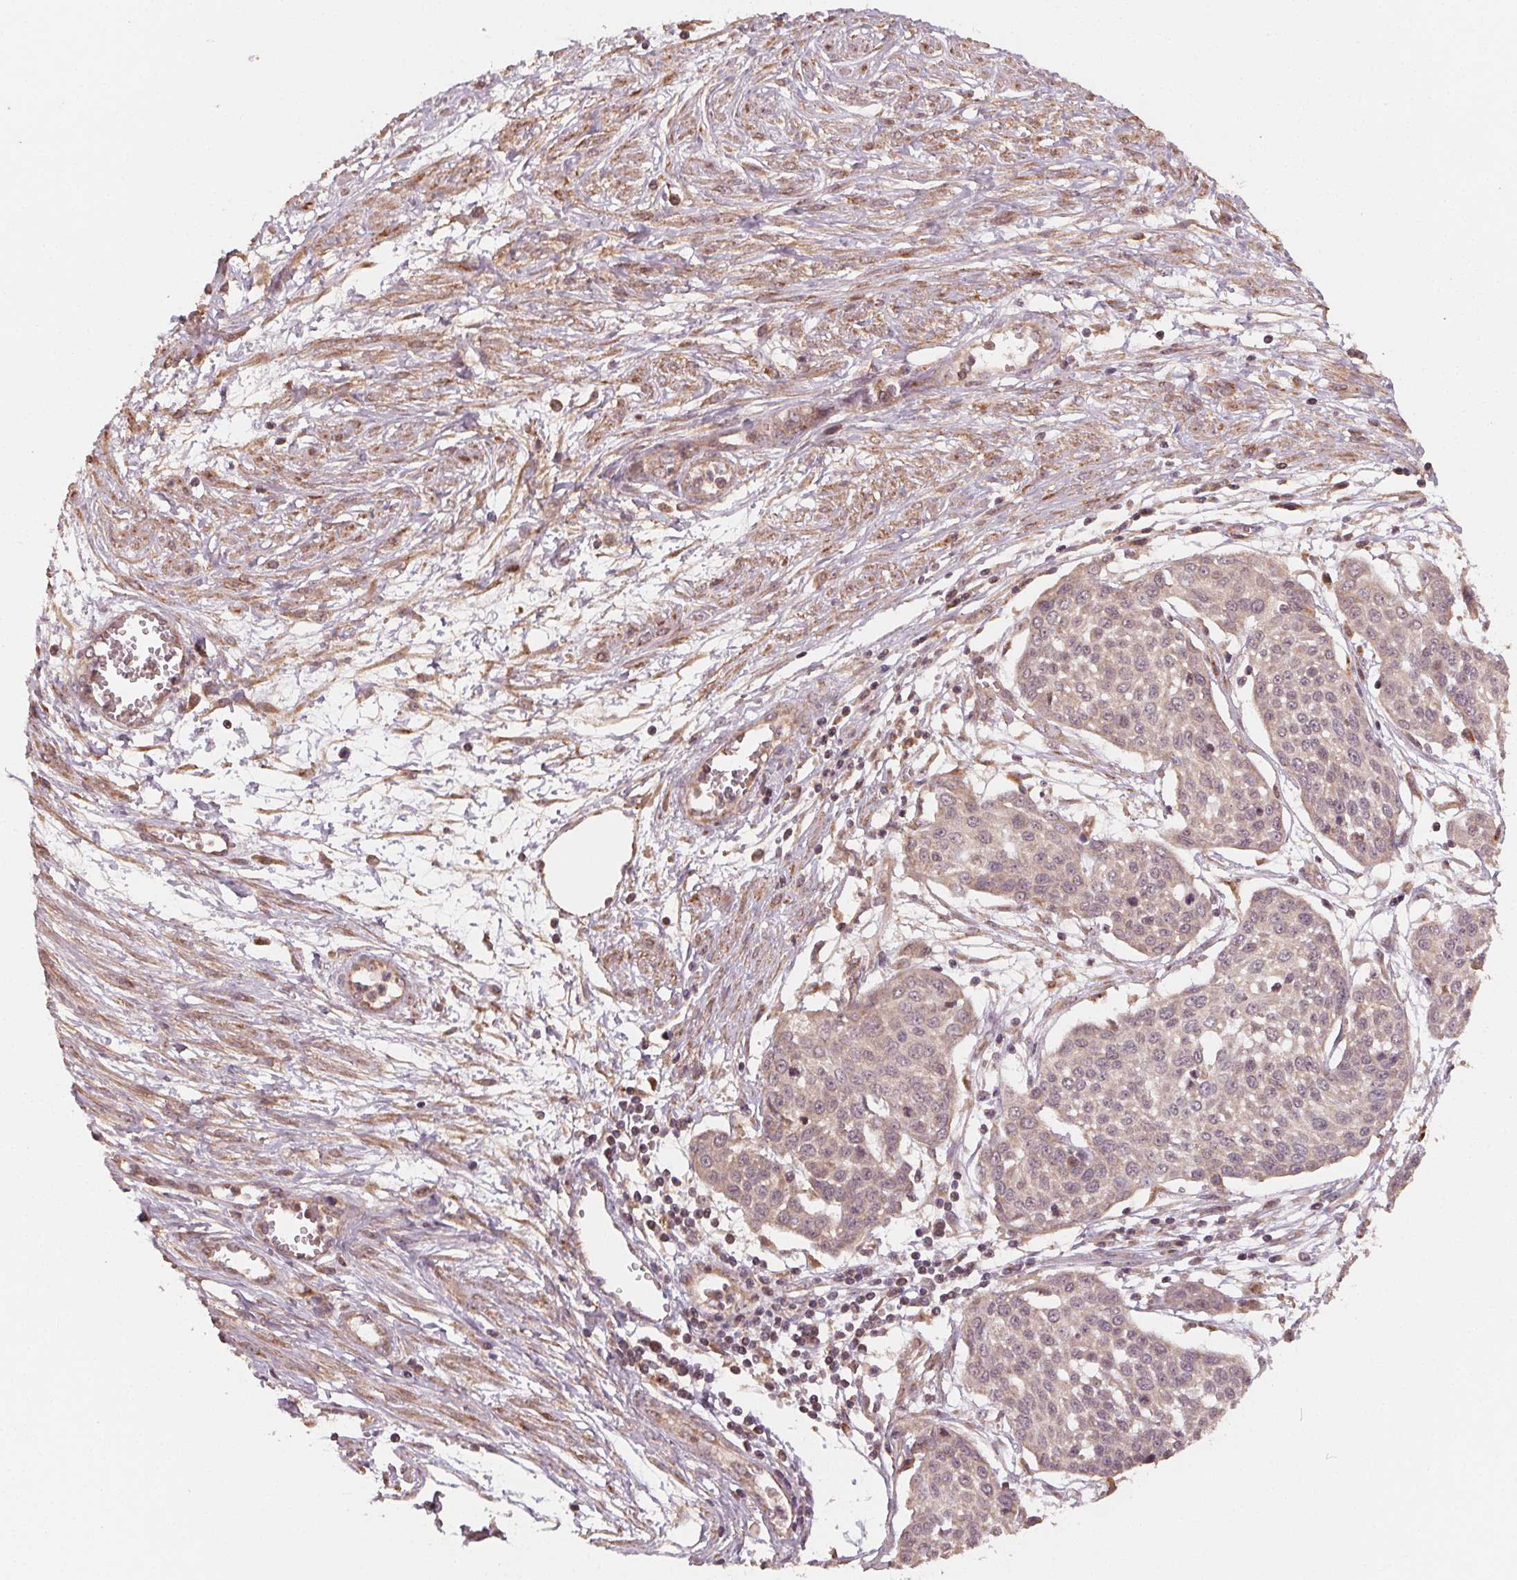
{"staining": {"intensity": "weak", "quantity": ">75%", "location": "cytoplasmic/membranous"}, "tissue": "cervical cancer", "cell_type": "Tumor cells", "image_type": "cancer", "snomed": [{"axis": "morphology", "description": "Squamous cell carcinoma, NOS"}, {"axis": "topography", "description": "Cervix"}], "caption": "Squamous cell carcinoma (cervical) was stained to show a protein in brown. There is low levels of weak cytoplasmic/membranous expression in approximately >75% of tumor cells. Immunohistochemistry stains the protein of interest in brown and the nuclei are stained blue.", "gene": "WBP2", "patient": {"sex": "female", "age": 34}}